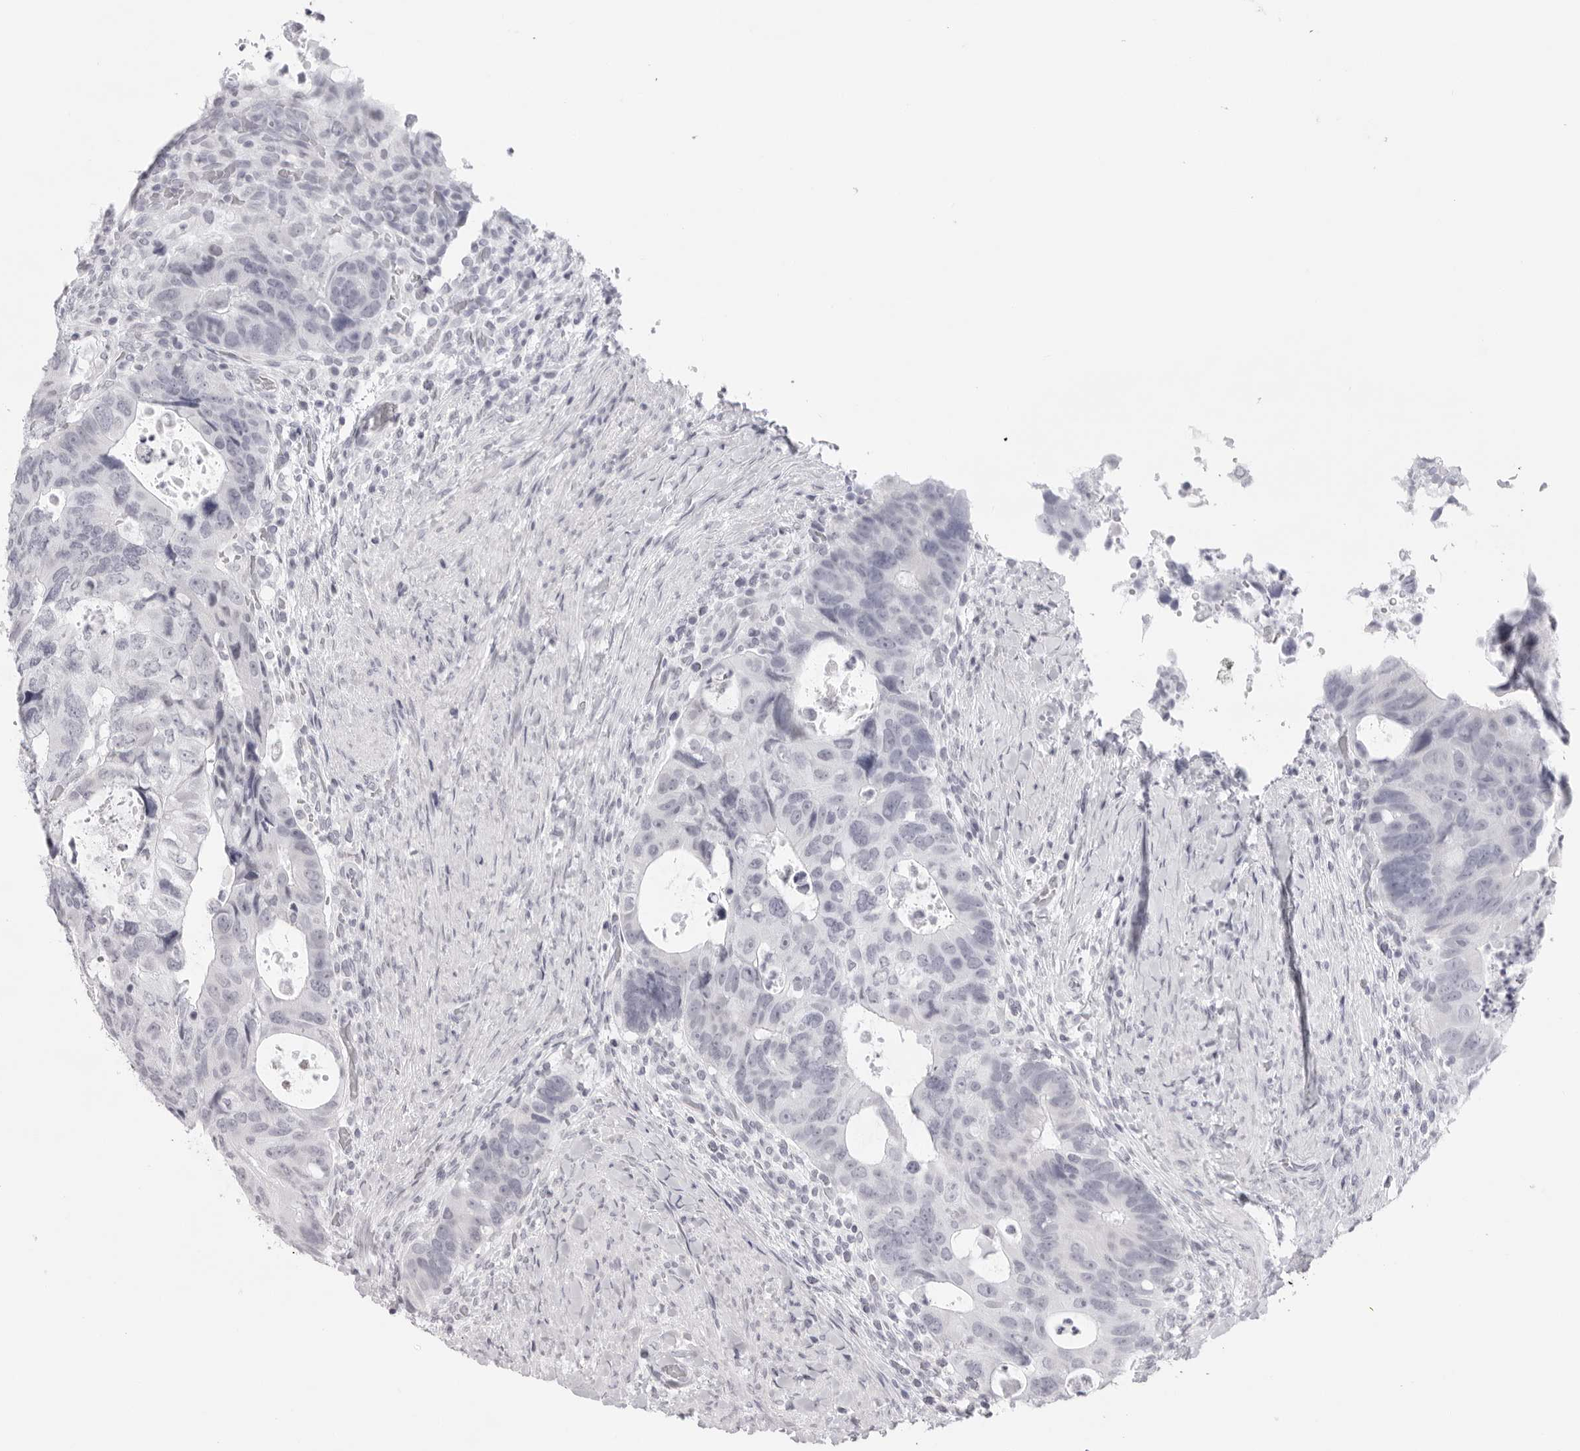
{"staining": {"intensity": "negative", "quantity": "none", "location": "none"}, "tissue": "colorectal cancer", "cell_type": "Tumor cells", "image_type": "cancer", "snomed": [{"axis": "morphology", "description": "Adenocarcinoma, NOS"}, {"axis": "topography", "description": "Rectum"}], "caption": "There is no significant expression in tumor cells of colorectal cancer (adenocarcinoma).", "gene": "KLK12", "patient": {"sex": "male", "age": 59}}